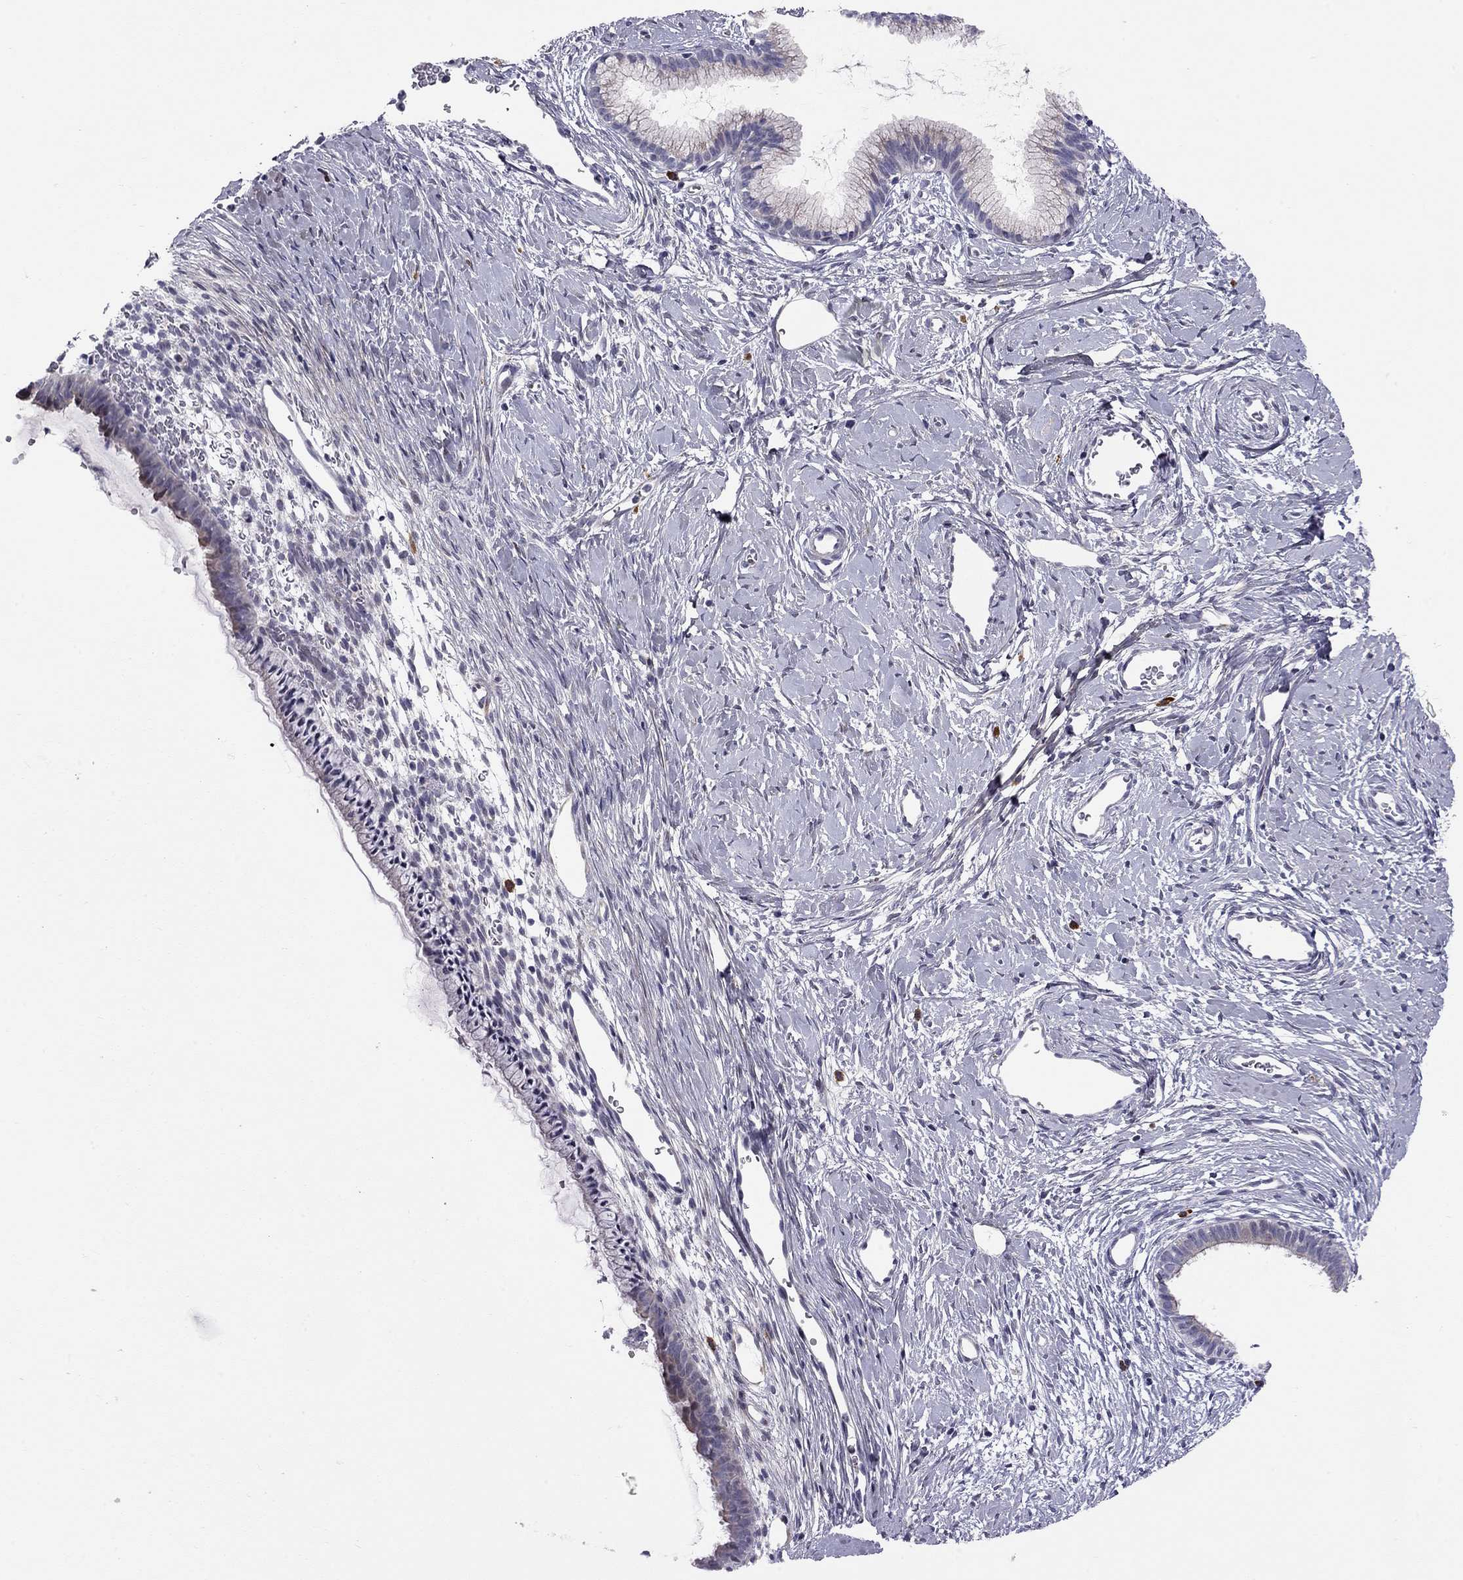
{"staining": {"intensity": "negative", "quantity": "none", "location": "none"}, "tissue": "cervix", "cell_type": "Glandular cells", "image_type": "normal", "snomed": [{"axis": "morphology", "description": "Normal tissue, NOS"}, {"axis": "topography", "description": "Cervix"}], "caption": "IHC image of normal cervix: cervix stained with DAB exhibits no significant protein positivity in glandular cells.", "gene": "C8orf88", "patient": {"sex": "female", "age": 40}}